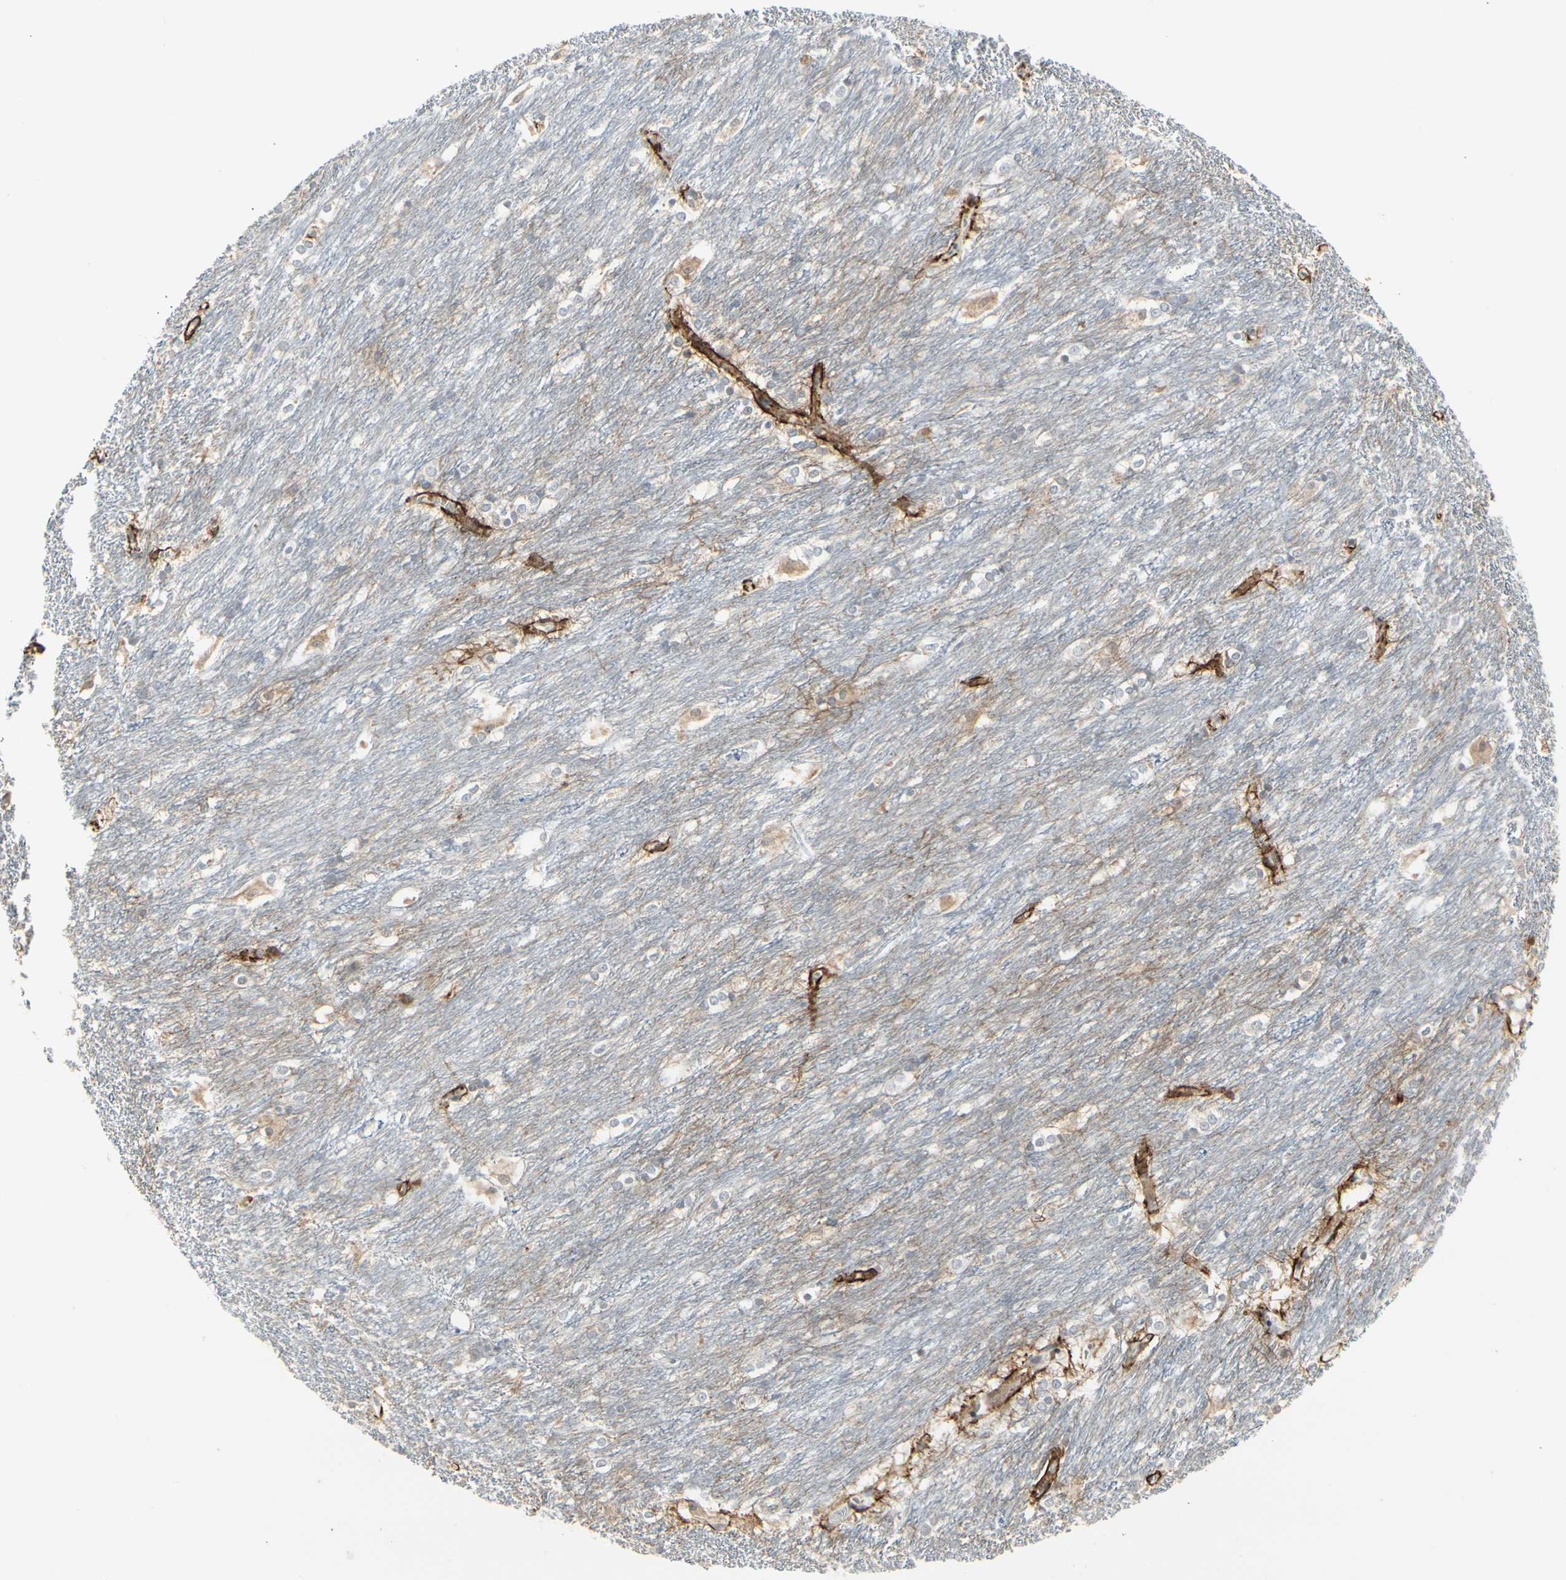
{"staining": {"intensity": "weak", "quantity": "<25%", "location": "cytoplasmic/membranous"}, "tissue": "caudate", "cell_type": "Glial cells", "image_type": "normal", "snomed": [{"axis": "morphology", "description": "Normal tissue, NOS"}, {"axis": "topography", "description": "Lateral ventricle wall"}], "caption": "IHC histopathology image of unremarkable human caudate stained for a protein (brown), which shows no expression in glial cells. (DAB IHC, high magnification).", "gene": "GRN", "patient": {"sex": "female", "age": 19}}